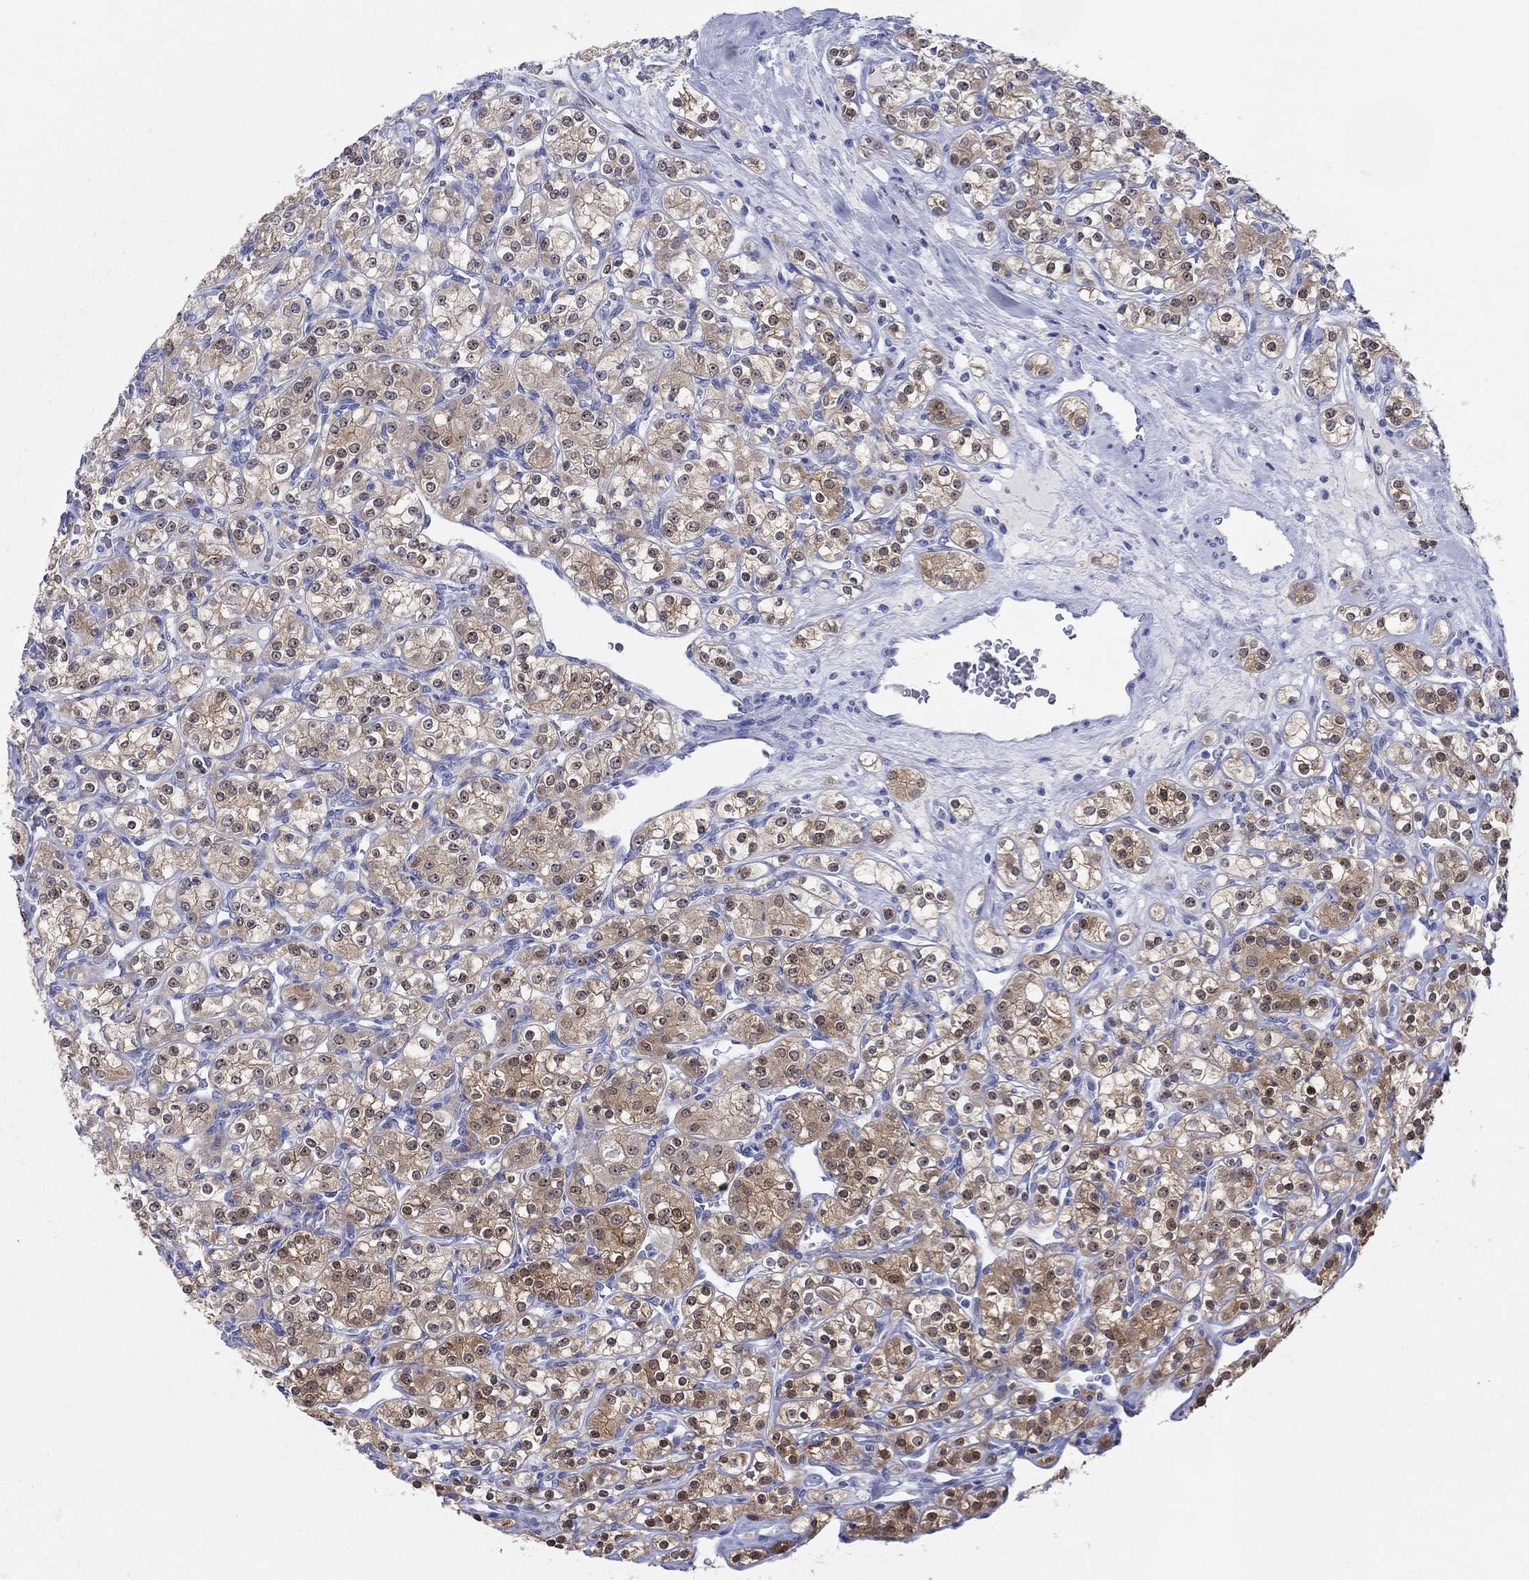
{"staining": {"intensity": "strong", "quantity": "<25%", "location": "cytoplasmic/membranous,nuclear"}, "tissue": "renal cancer", "cell_type": "Tumor cells", "image_type": "cancer", "snomed": [{"axis": "morphology", "description": "Adenocarcinoma, NOS"}, {"axis": "topography", "description": "Kidney"}], "caption": "Renal adenocarcinoma was stained to show a protein in brown. There is medium levels of strong cytoplasmic/membranous and nuclear expression in approximately <25% of tumor cells.", "gene": "AKR1C2", "patient": {"sex": "male", "age": 77}}